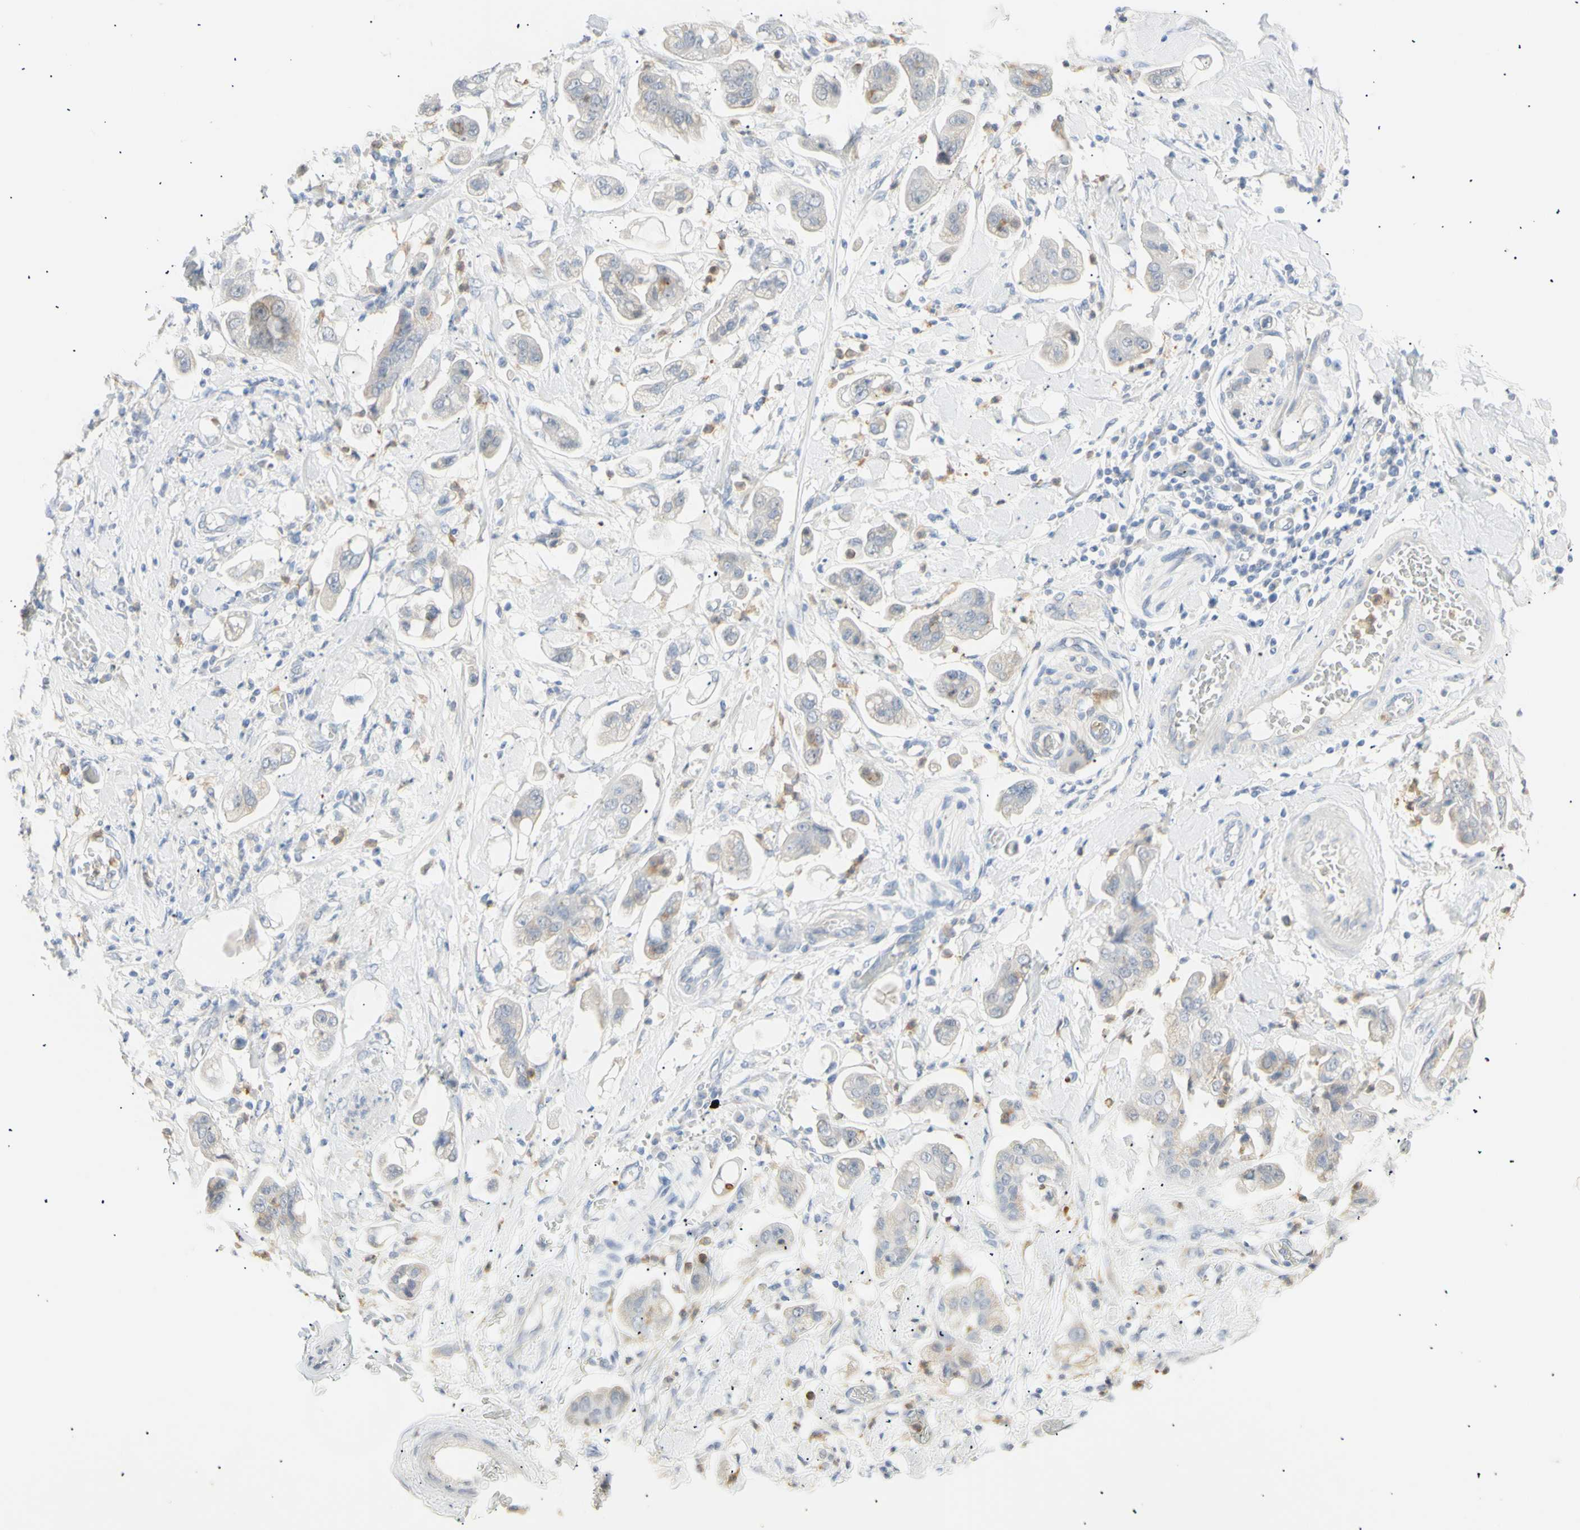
{"staining": {"intensity": "moderate", "quantity": "<25%", "location": "cytoplasmic/membranous"}, "tissue": "stomach cancer", "cell_type": "Tumor cells", "image_type": "cancer", "snomed": [{"axis": "morphology", "description": "Adenocarcinoma, NOS"}, {"axis": "topography", "description": "Stomach"}], "caption": "Stomach adenocarcinoma stained with immunohistochemistry (IHC) shows moderate cytoplasmic/membranous positivity in about <25% of tumor cells.", "gene": "B4GALNT3", "patient": {"sex": "male", "age": 62}}